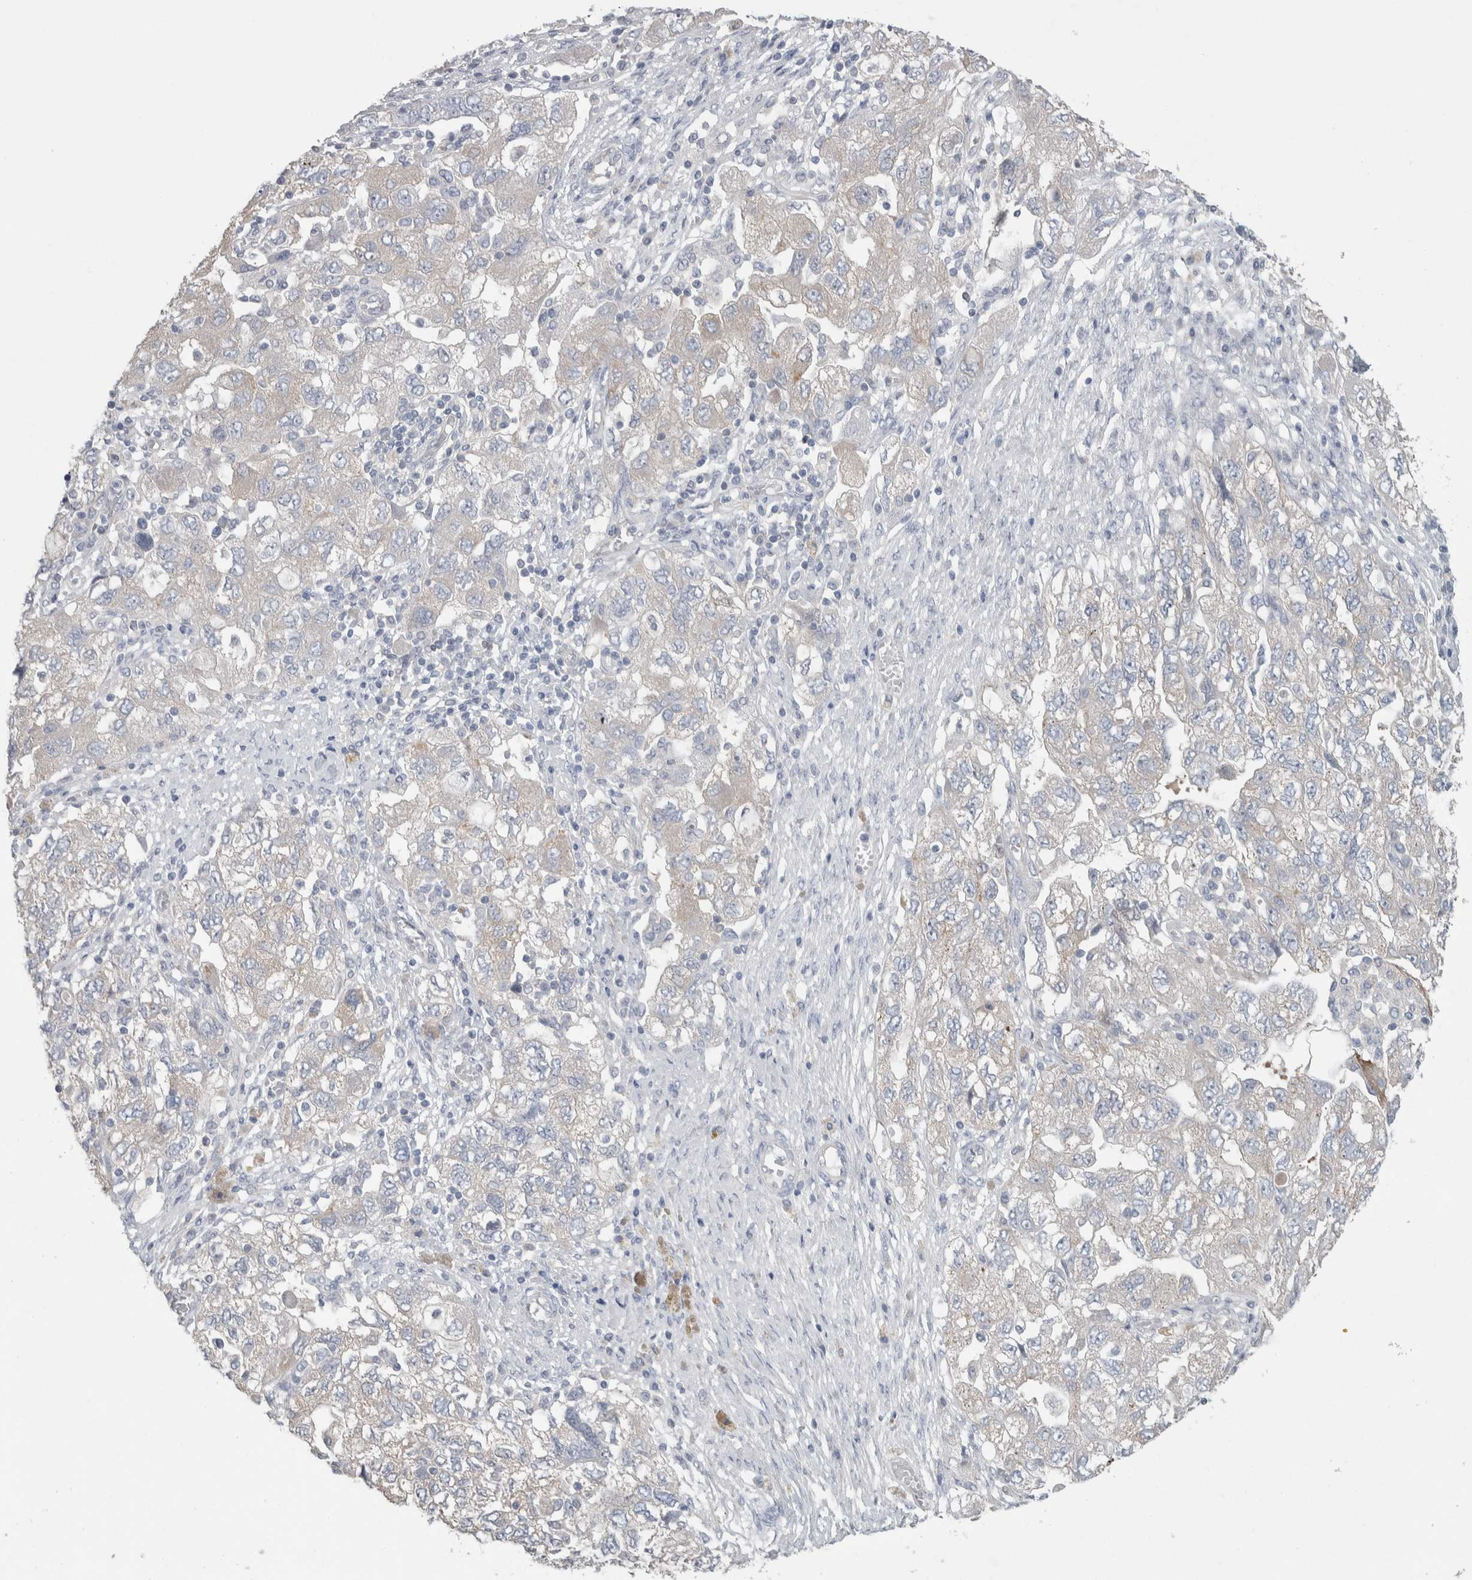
{"staining": {"intensity": "negative", "quantity": "none", "location": "none"}, "tissue": "ovarian cancer", "cell_type": "Tumor cells", "image_type": "cancer", "snomed": [{"axis": "morphology", "description": "Carcinoma, NOS"}, {"axis": "morphology", "description": "Cystadenocarcinoma, serous, NOS"}, {"axis": "topography", "description": "Ovary"}], "caption": "This histopathology image is of ovarian carcinoma stained with immunohistochemistry (IHC) to label a protein in brown with the nuclei are counter-stained blue. There is no expression in tumor cells.", "gene": "GPHN", "patient": {"sex": "female", "age": 69}}